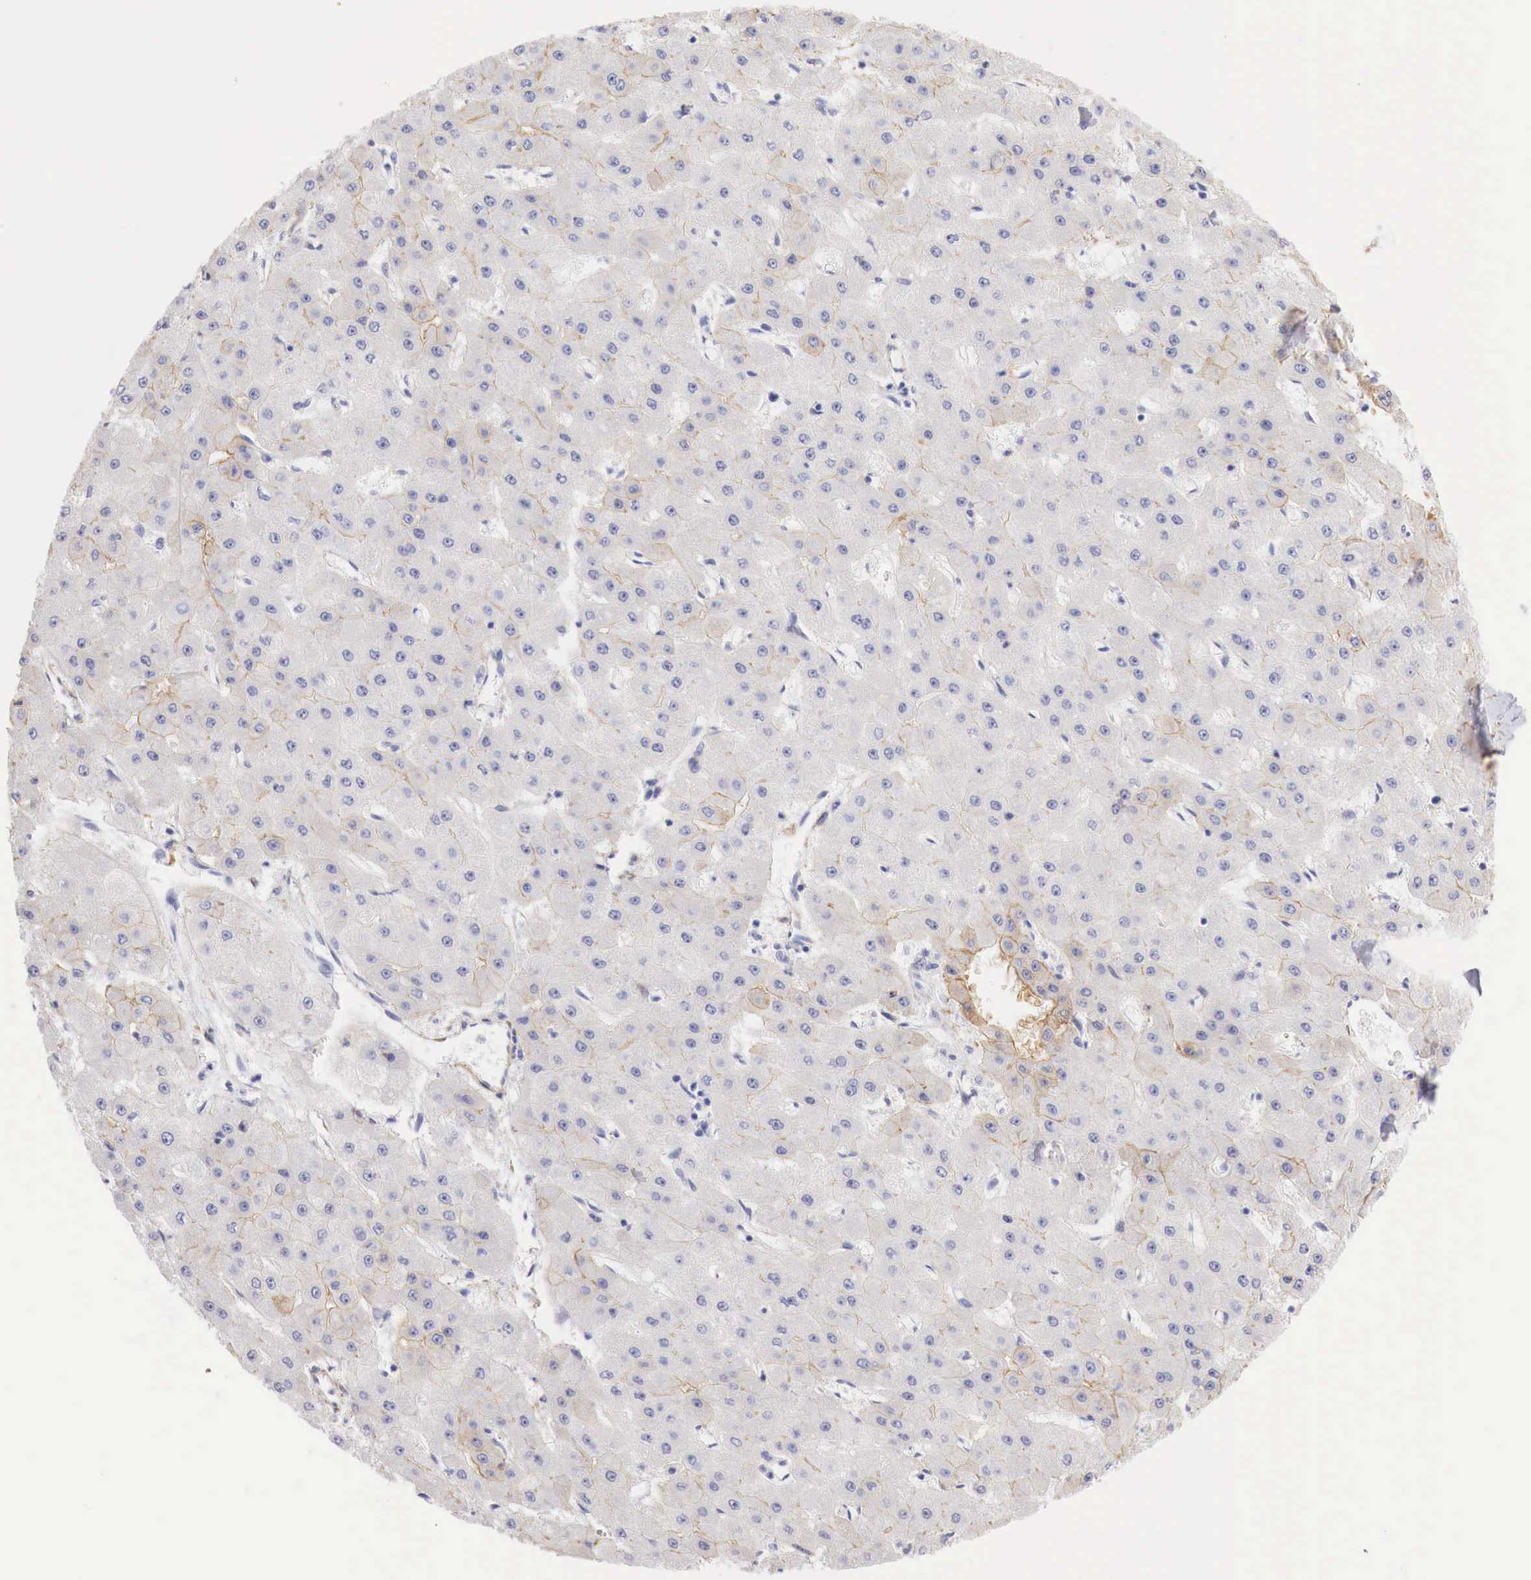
{"staining": {"intensity": "weak", "quantity": "<25%", "location": "cytoplasmic/membranous"}, "tissue": "liver cancer", "cell_type": "Tumor cells", "image_type": "cancer", "snomed": [{"axis": "morphology", "description": "Carcinoma, Hepatocellular, NOS"}, {"axis": "topography", "description": "Liver"}], "caption": "A micrograph of human liver cancer is negative for staining in tumor cells. (DAB (3,3'-diaminobenzidine) IHC visualized using brightfield microscopy, high magnification).", "gene": "TPM1", "patient": {"sex": "female", "age": 52}}